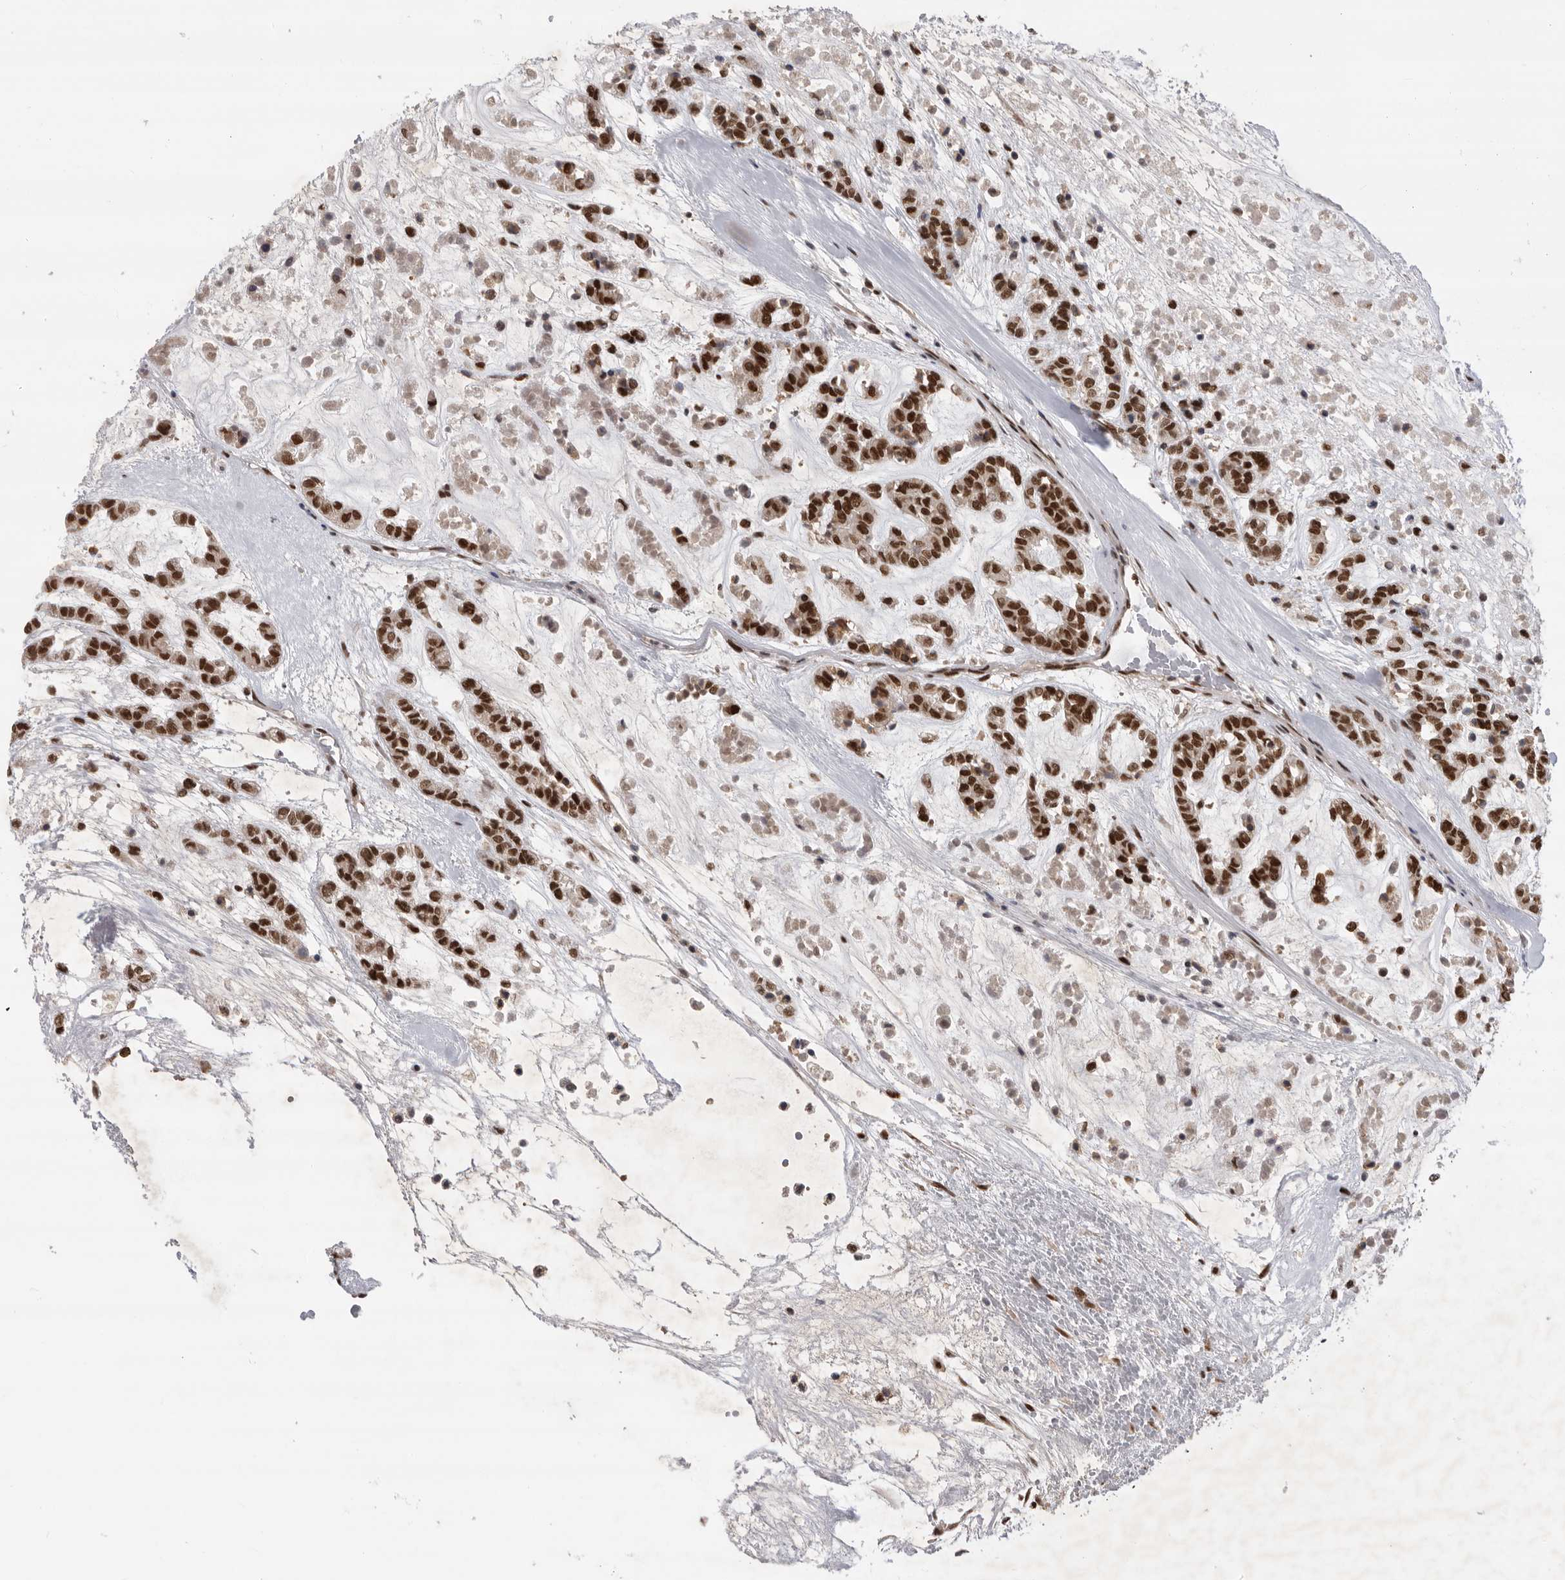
{"staining": {"intensity": "strong", "quantity": ">75%", "location": "nuclear"}, "tissue": "head and neck cancer", "cell_type": "Tumor cells", "image_type": "cancer", "snomed": [{"axis": "morphology", "description": "Adenocarcinoma, NOS"}, {"axis": "morphology", "description": "Adenoma, NOS"}, {"axis": "topography", "description": "Head-Neck"}], "caption": "IHC photomicrograph of human adenoma (head and neck) stained for a protein (brown), which reveals high levels of strong nuclear staining in about >75% of tumor cells.", "gene": "ZNF830", "patient": {"sex": "female", "age": 55}}